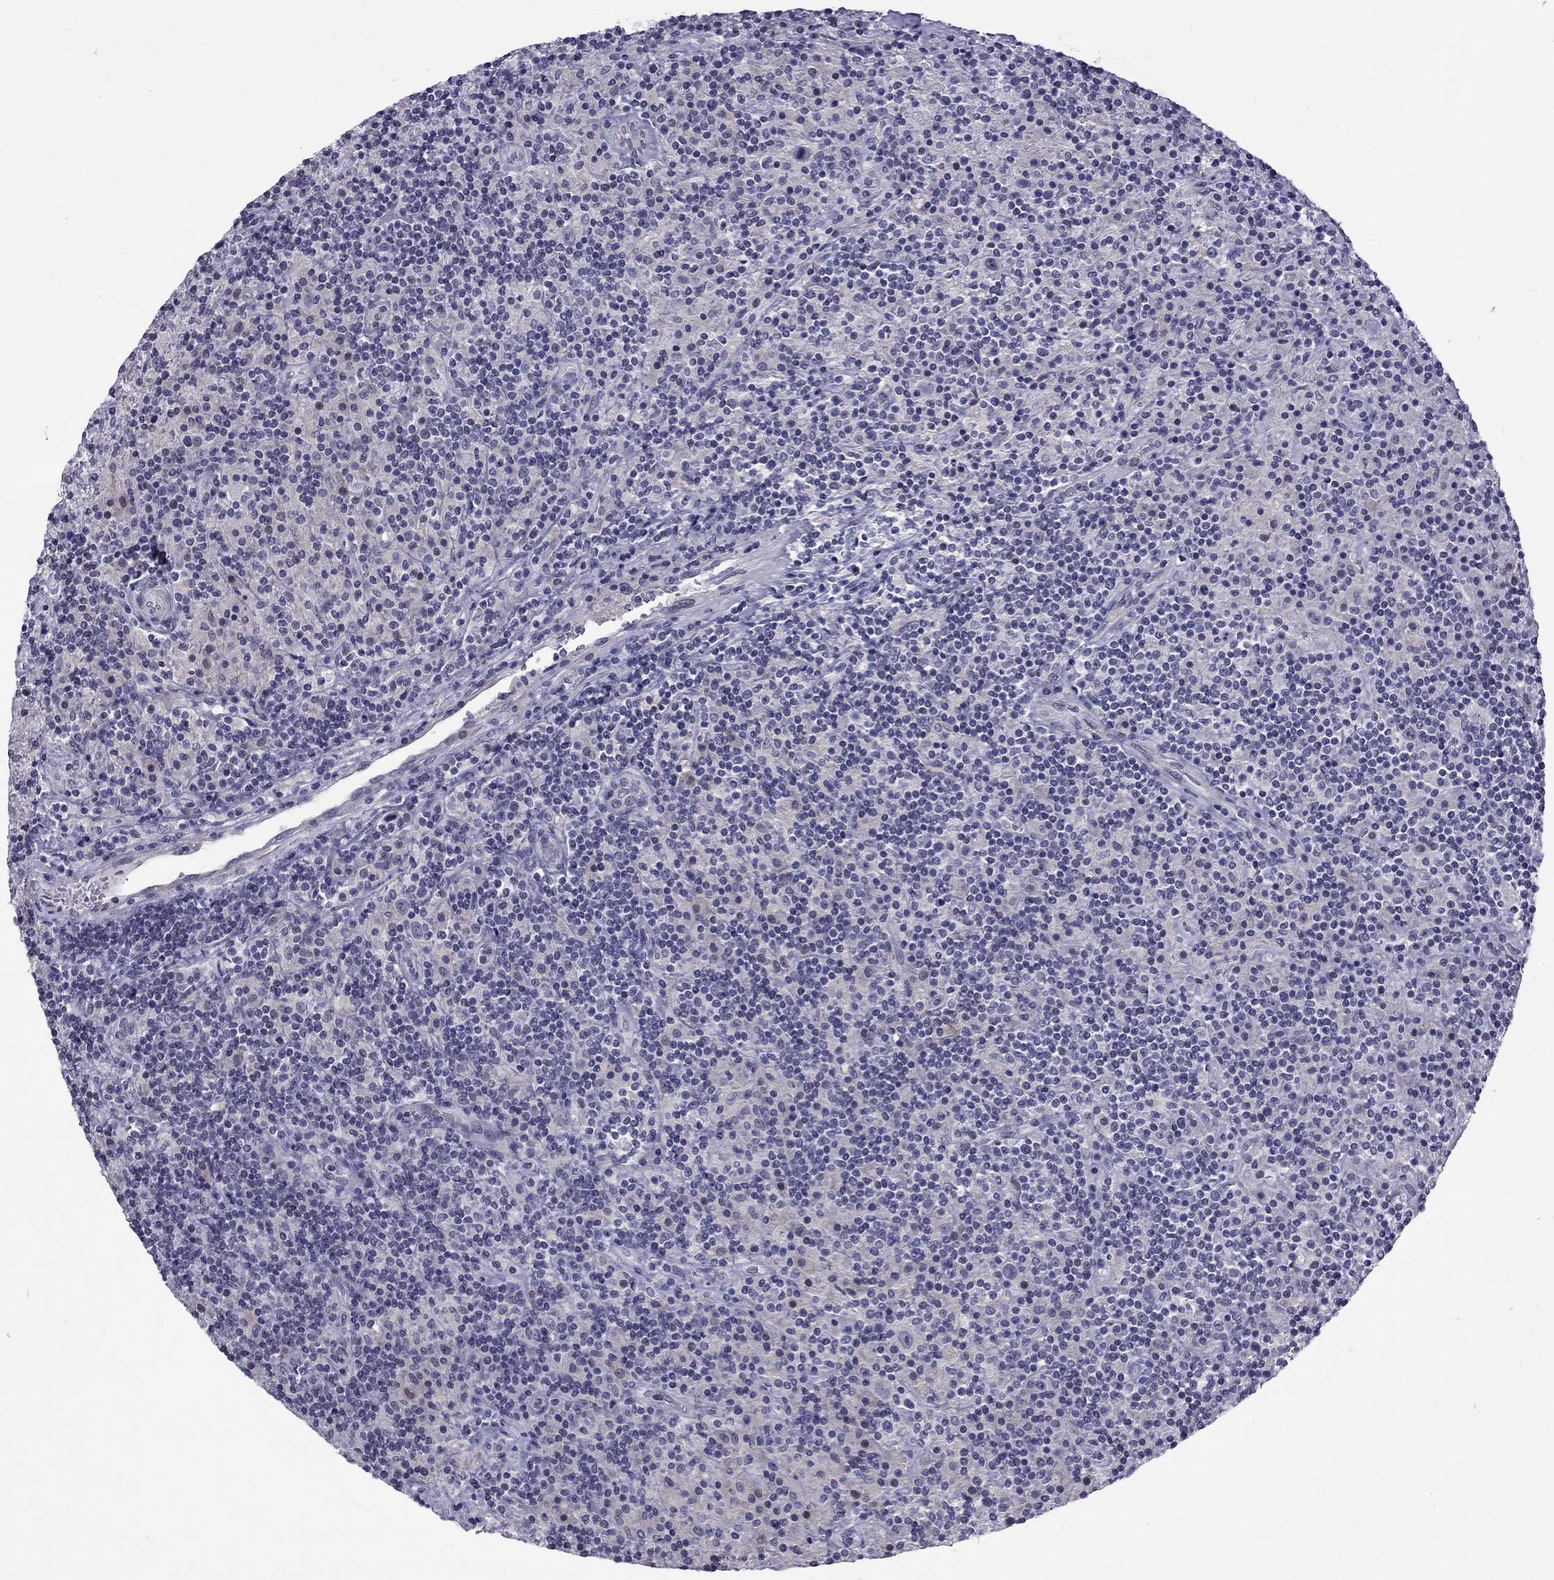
{"staining": {"intensity": "negative", "quantity": "none", "location": "none"}, "tissue": "lymphoma", "cell_type": "Tumor cells", "image_type": "cancer", "snomed": [{"axis": "morphology", "description": "Hodgkin's disease, NOS"}, {"axis": "topography", "description": "Lymph node"}], "caption": "A histopathology image of human Hodgkin's disease is negative for staining in tumor cells. (Brightfield microscopy of DAB IHC at high magnification).", "gene": "RTL9", "patient": {"sex": "male", "age": 70}}